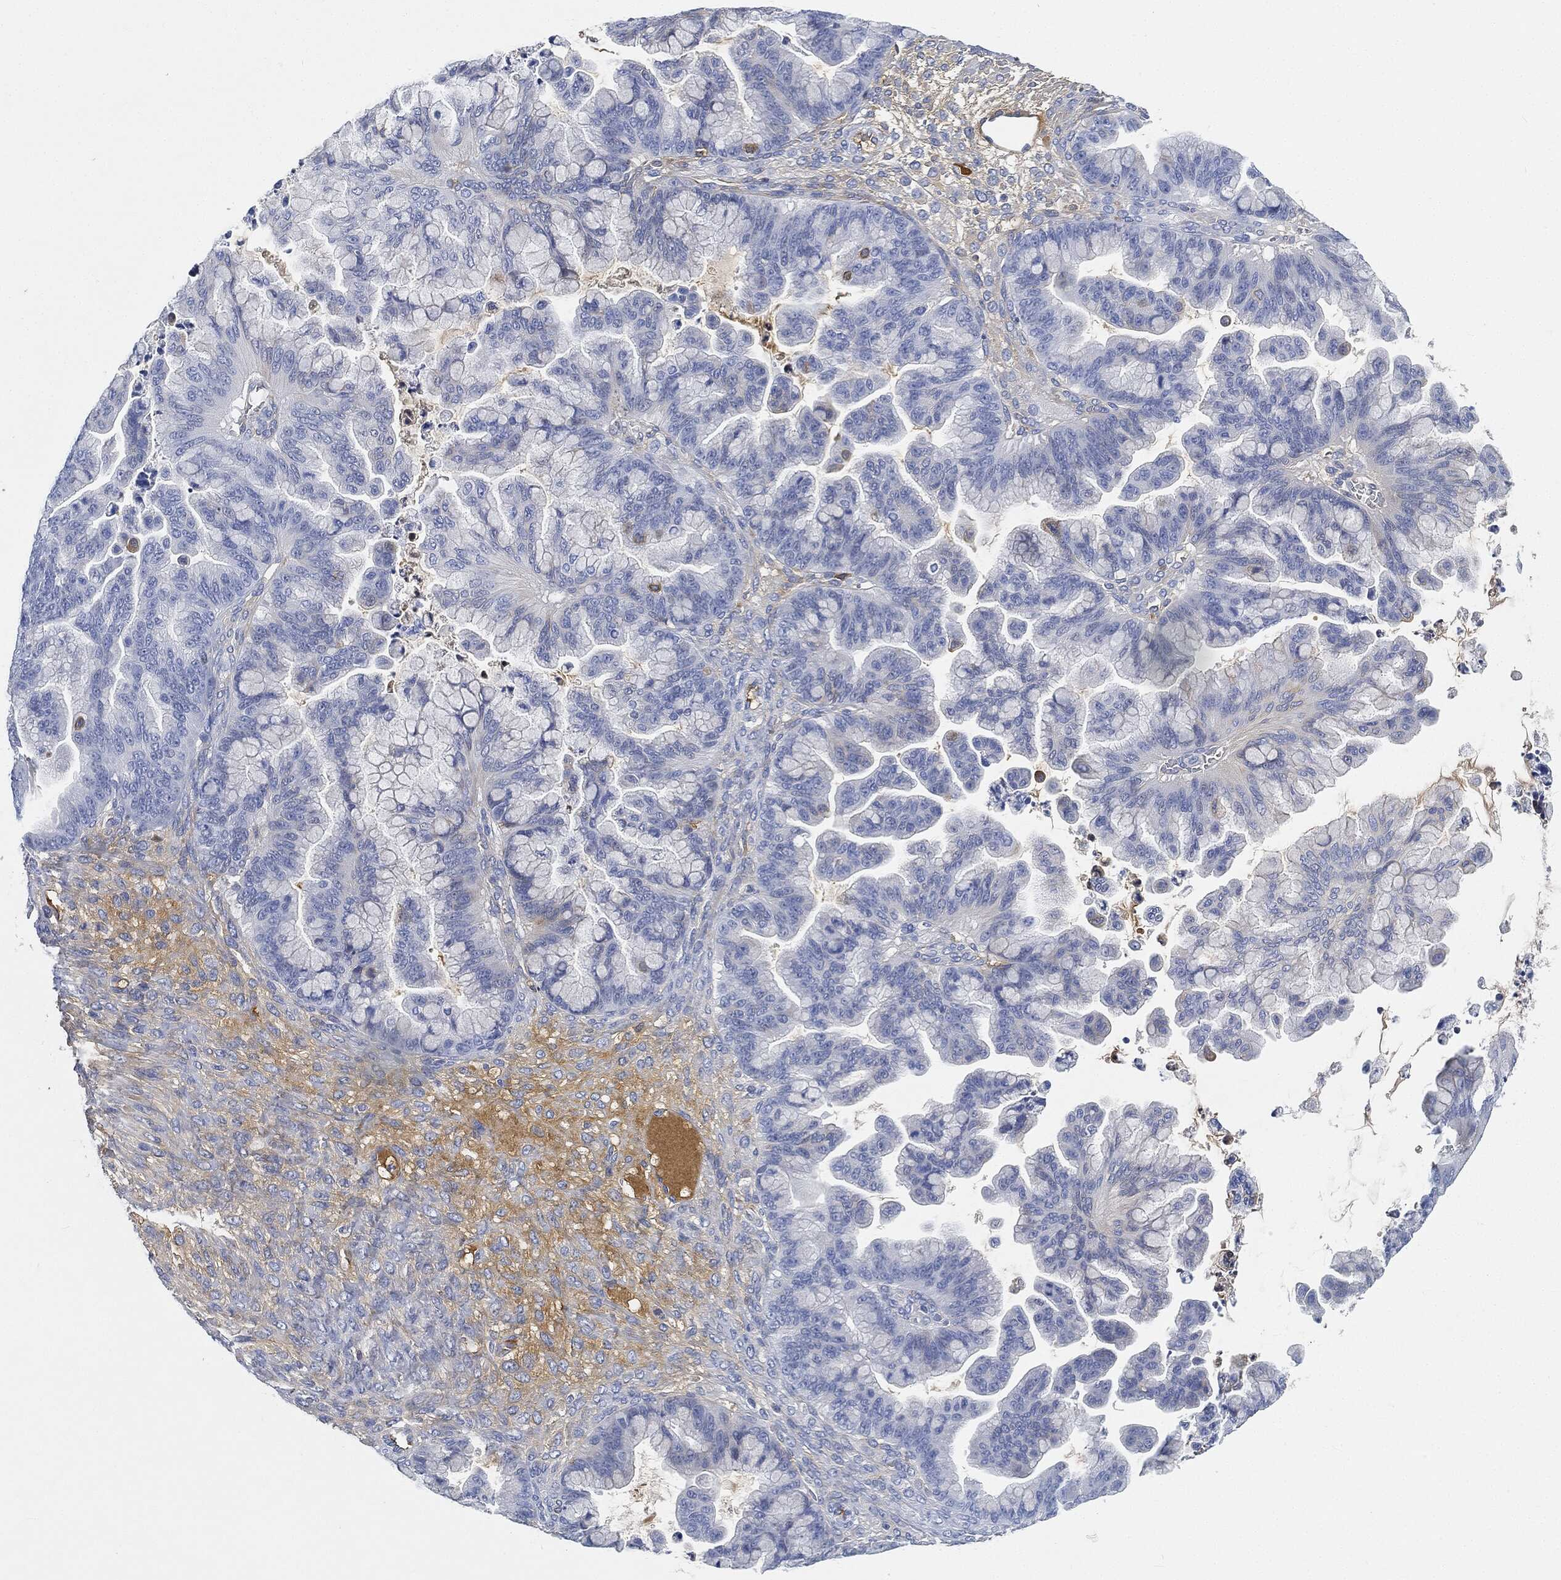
{"staining": {"intensity": "negative", "quantity": "none", "location": "none"}, "tissue": "ovarian cancer", "cell_type": "Tumor cells", "image_type": "cancer", "snomed": [{"axis": "morphology", "description": "Cystadenocarcinoma, mucinous, NOS"}, {"axis": "topography", "description": "Ovary"}], "caption": "This is a histopathology image of IHC staining of ovarian cancer (mucinous cystadenocarcinoma), which shows no staining in tumor cells.", "gene": "IGLV6-57", "patient": {"sex": "female", "age": 67}}